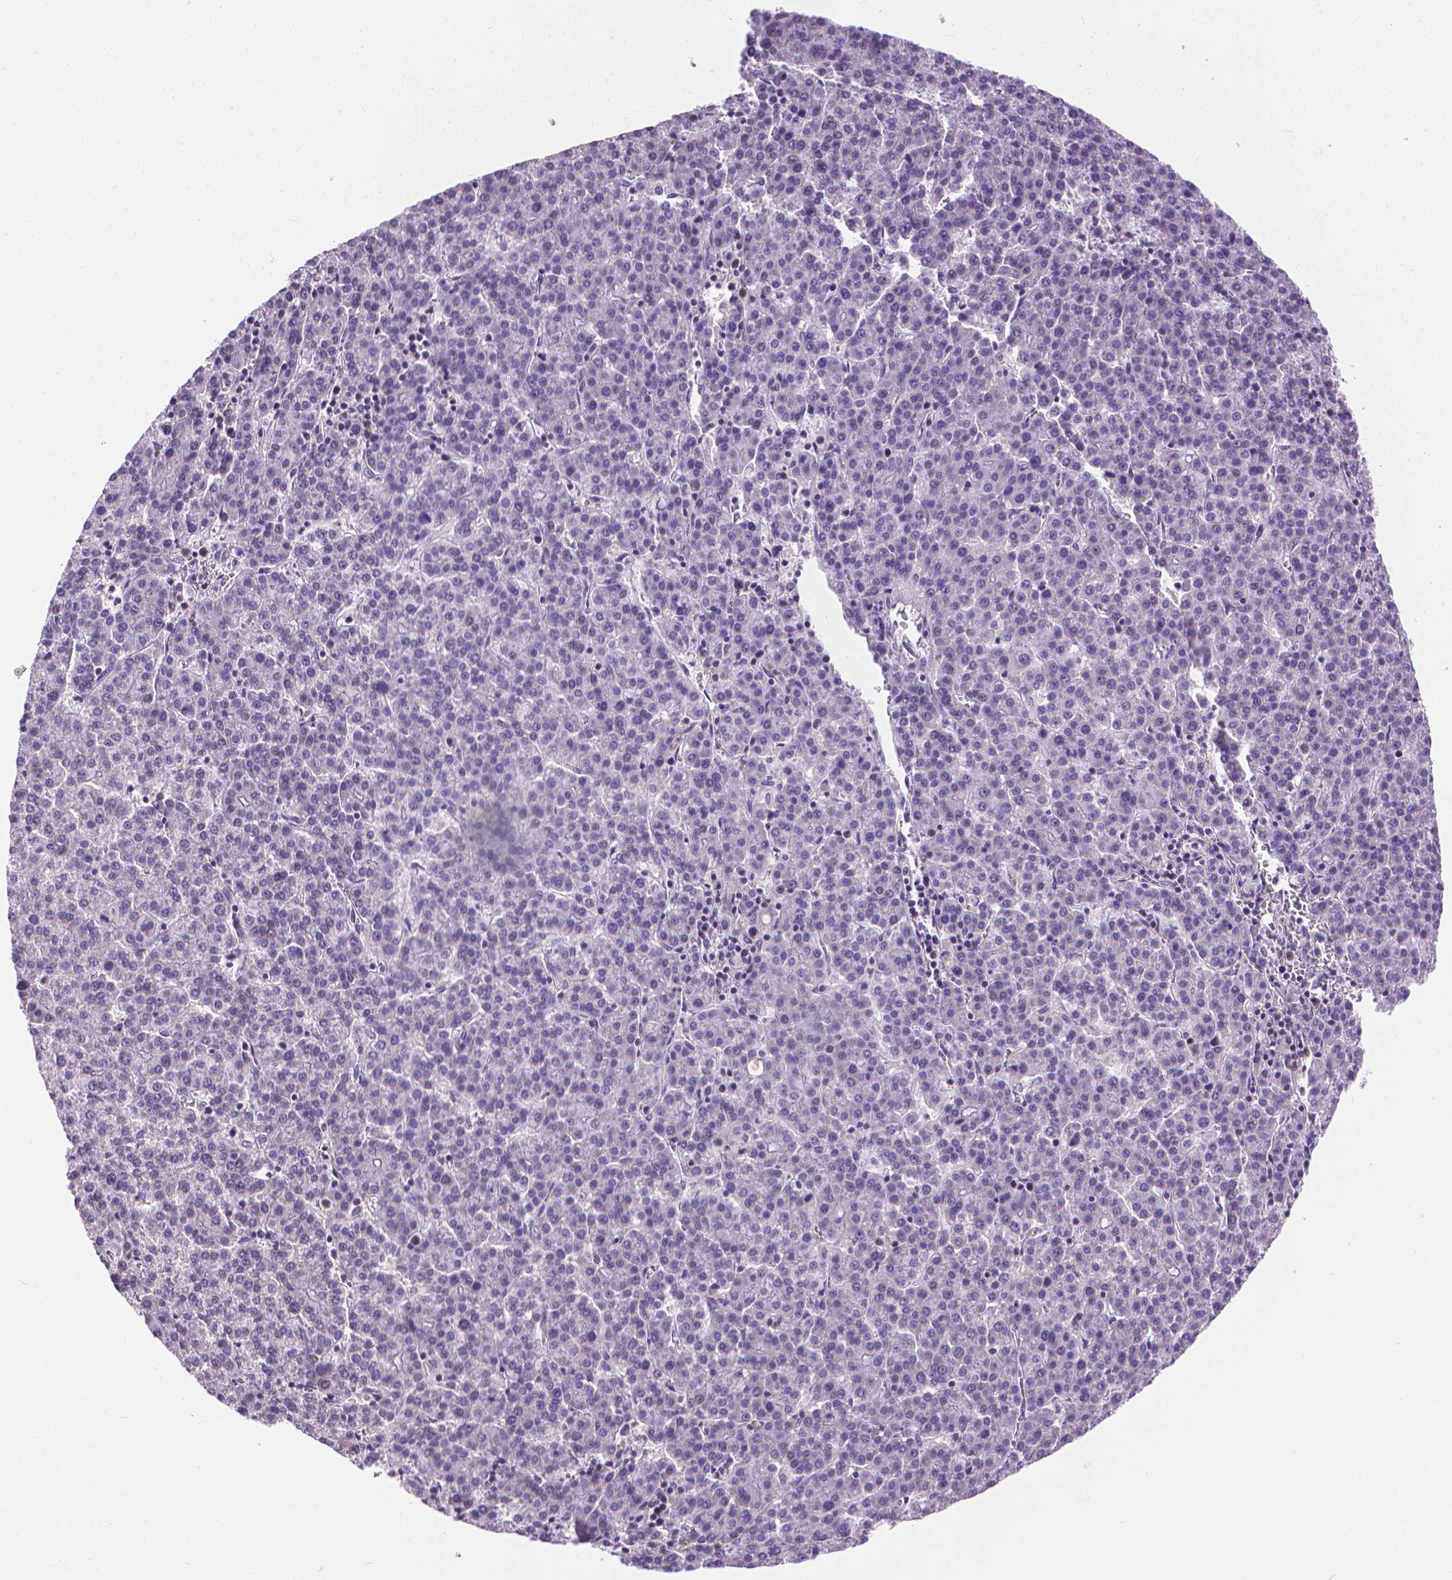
{"staining": {"intensity": "negative", "quantity": "none", "location": "none"}, "tissue": "liver cancer", "cell_type": "Tumor cells", "image_type": "cancer", "snomed": [{"axis": "morphology", "description": "Carcinoma, Hepatocellular, NOS"}, {"axis": "topography", "description": "Liver"}], "caption": "Photomicrograph shows no significant protein positivity in tumor cells of liver hepatocellular carcinoma.", "gene": "SYN1", "patient": {"sex": "female", "age": 58}}